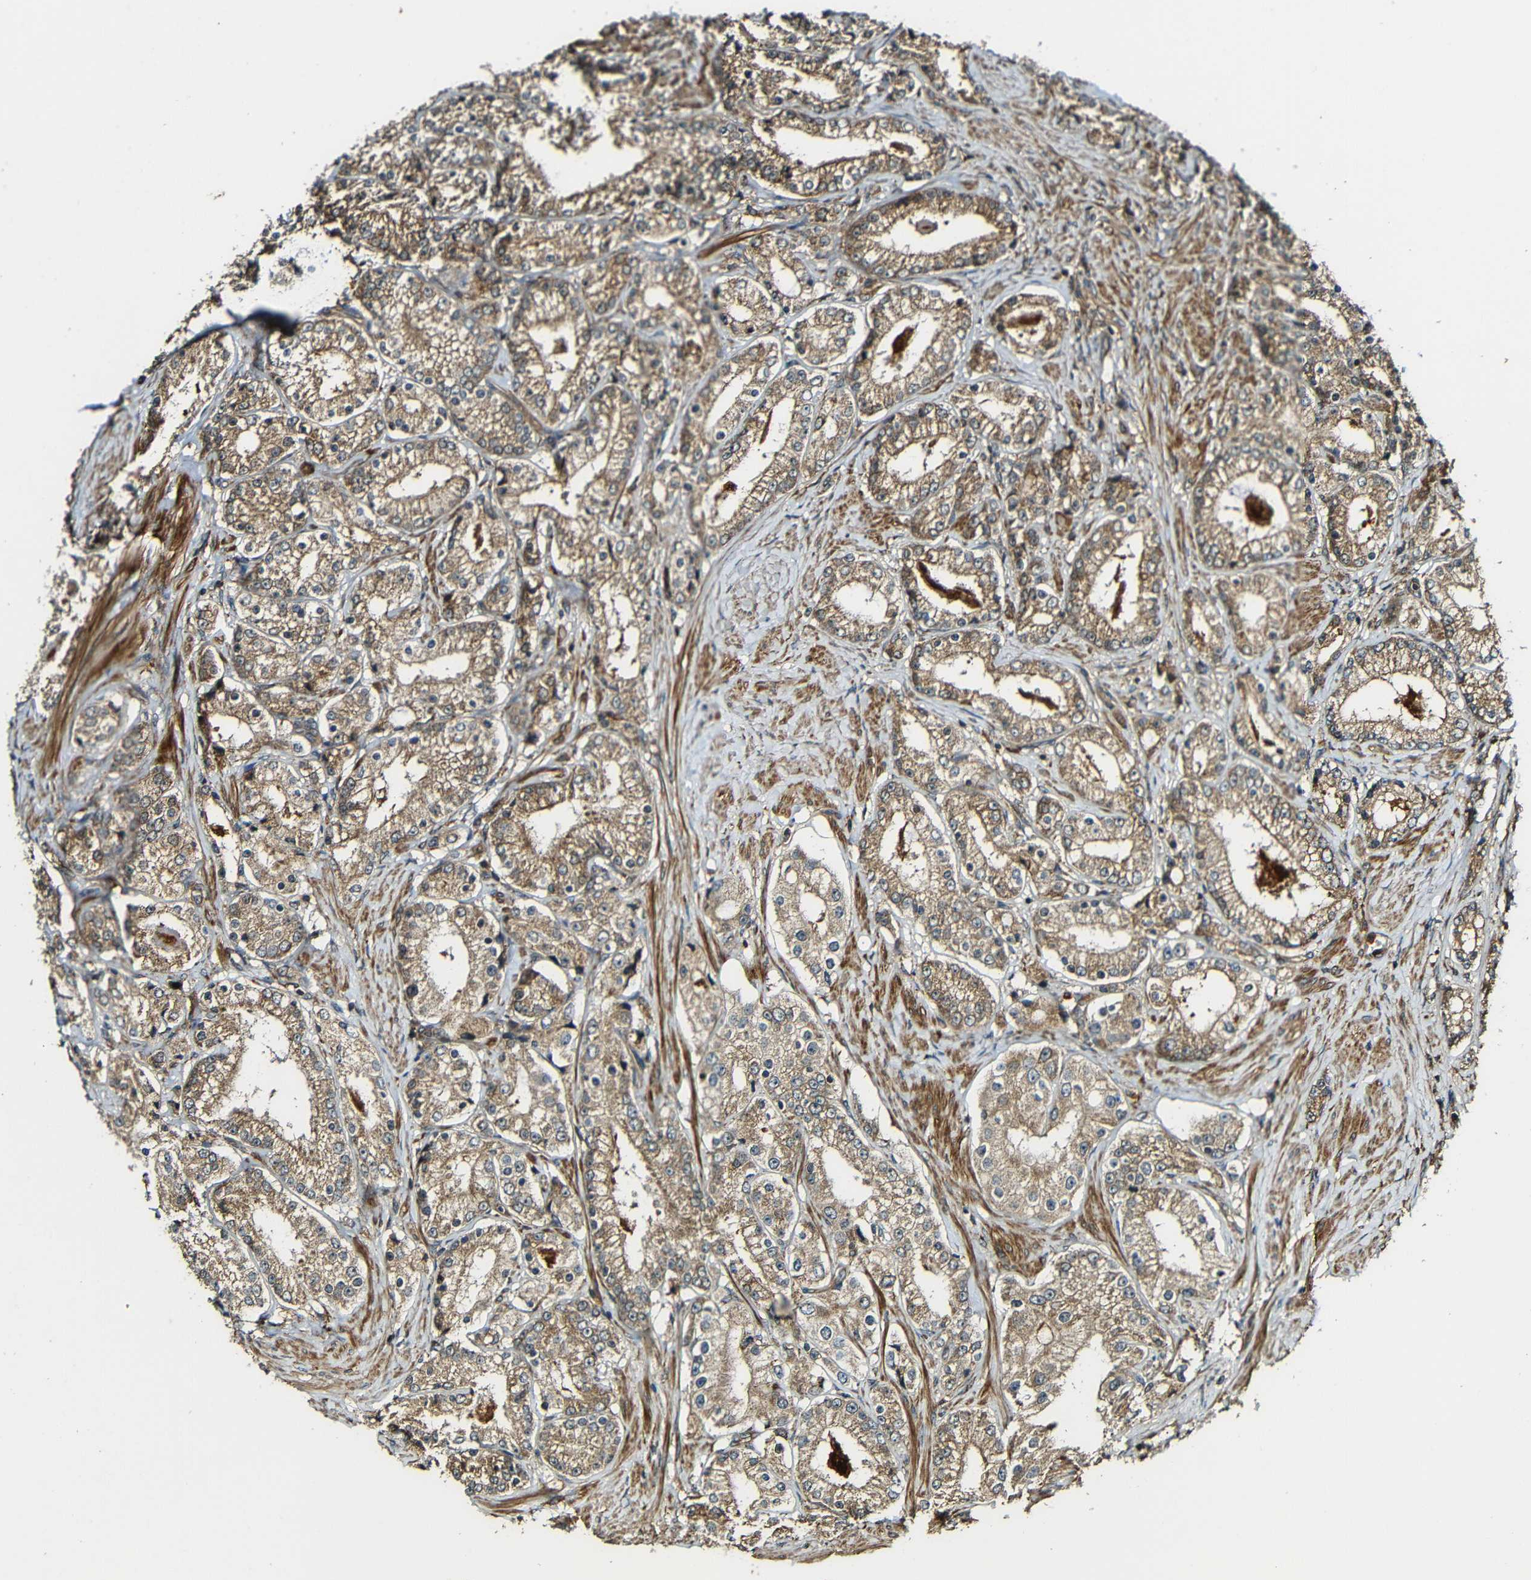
{"staining": {"intensity": "moderate", "quantity": ">75%", "location": "cytoplasmic/membranous"}, "tissue": "prostate cancer", "cell_type": "Tumor cells", "image_type": "cancer", "snomed": [{"axis": "morphology", "description": "Adenocarcinoma, Low grade"}, {"axis": "topography", "description": "Prostate"}], "caption": "Protein expression analysis of human prostate cancer (adenocarcinoma (low-grade)) reveals moderate cytoplasmic/membranous expression in about >75% of tumor cells.", "gene": "CASP8", "patient": {"sex": "male", "age": 63}}